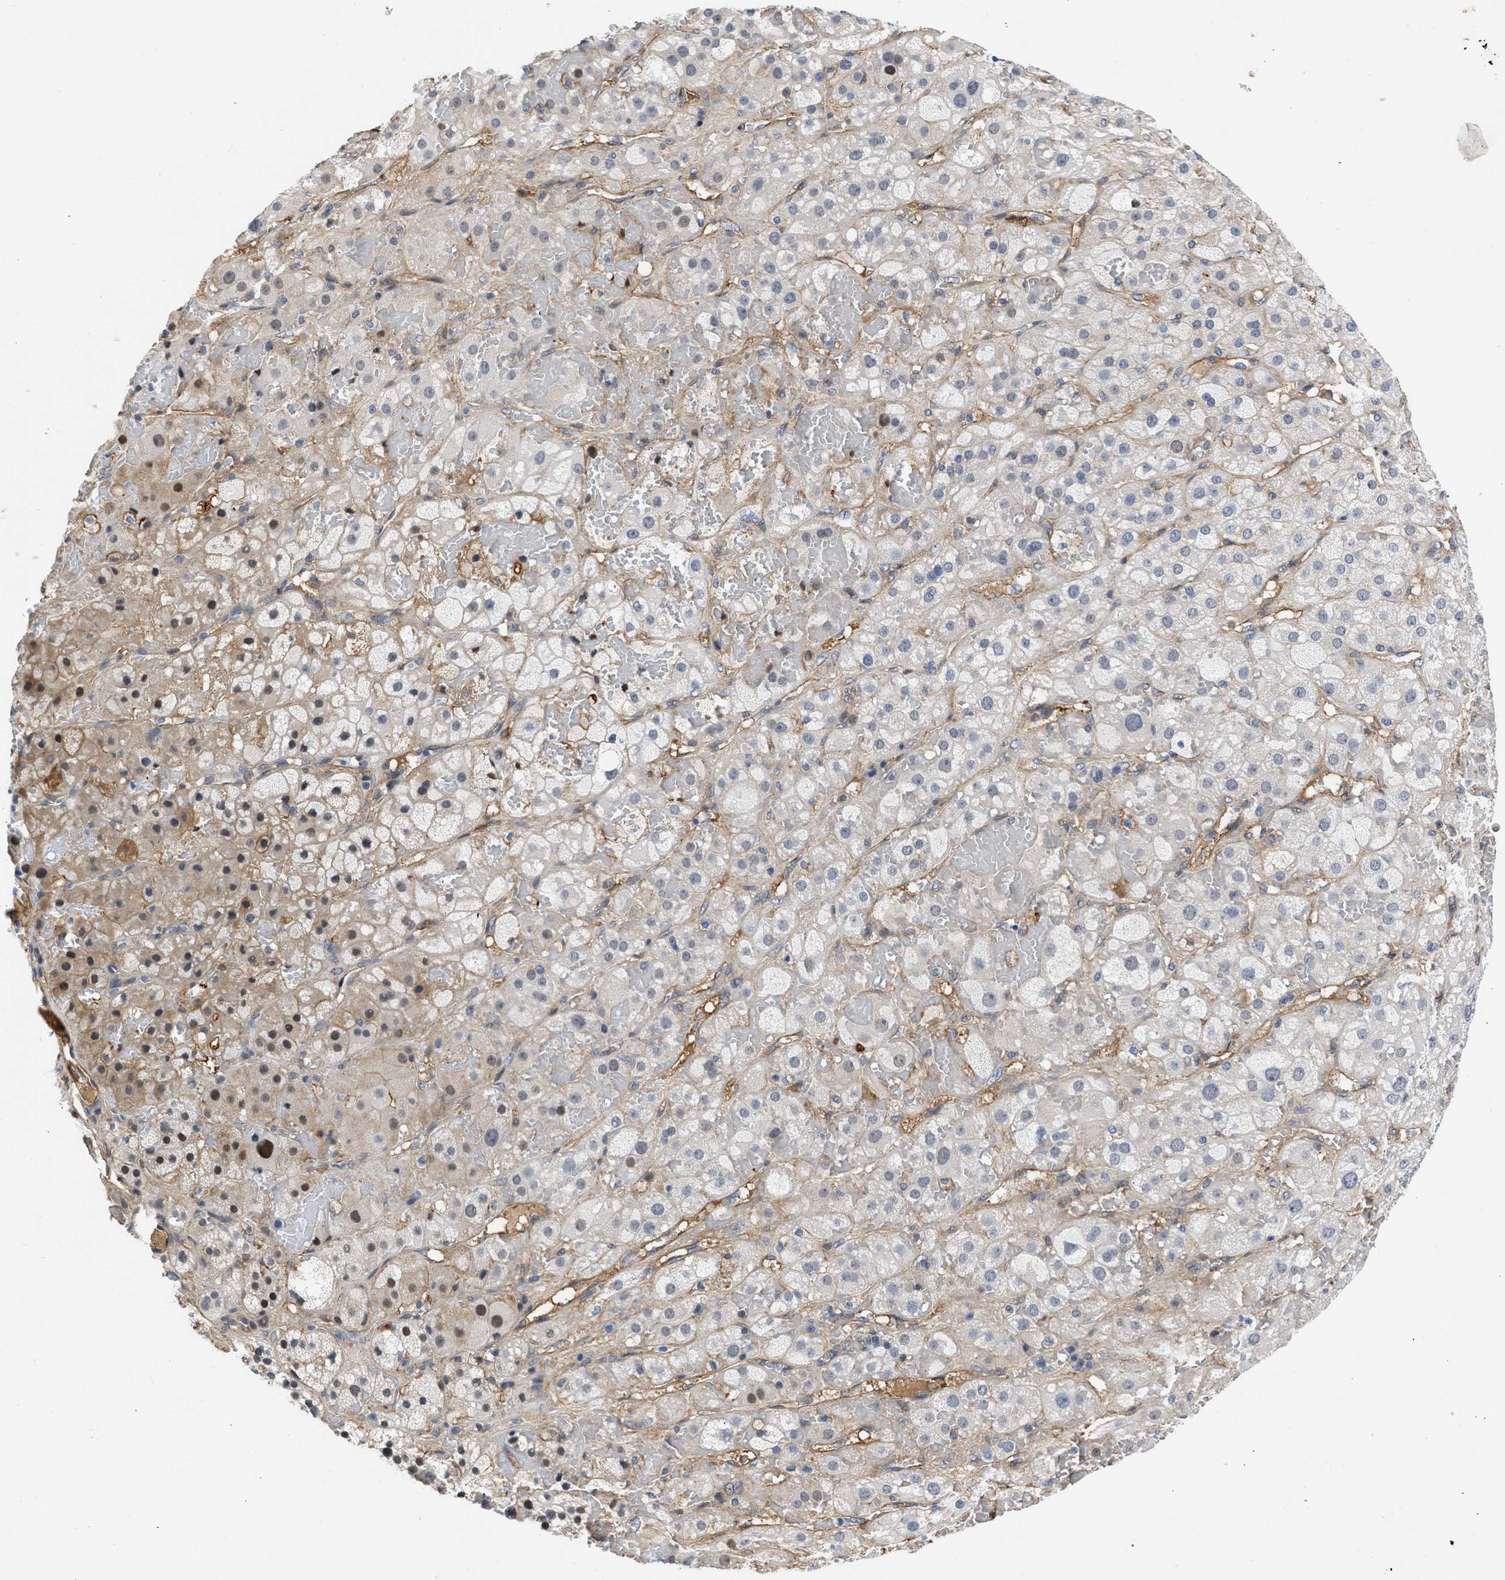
{"staining": {"intensity": "moderate", "quantity": "25%-75%", "location": "nuclear"}, "tissue": "adrenal gland", "cell_type": "Glandular cells", "image_type": "normal", "snomed": [{"axis": "morphology", "description": "Normal tissue, NOS"}, {"axis": "topography", "description": "Adrenal gland"}], "caption": "A photomicrograph showing moderate nuclear expression in about 25%-75% of glandular cells in normal adrenal gland, as visualized by brown immunohistochemical staining.", "gene": "MAS1L", "patient": {"sex": "female", "age": 47}}